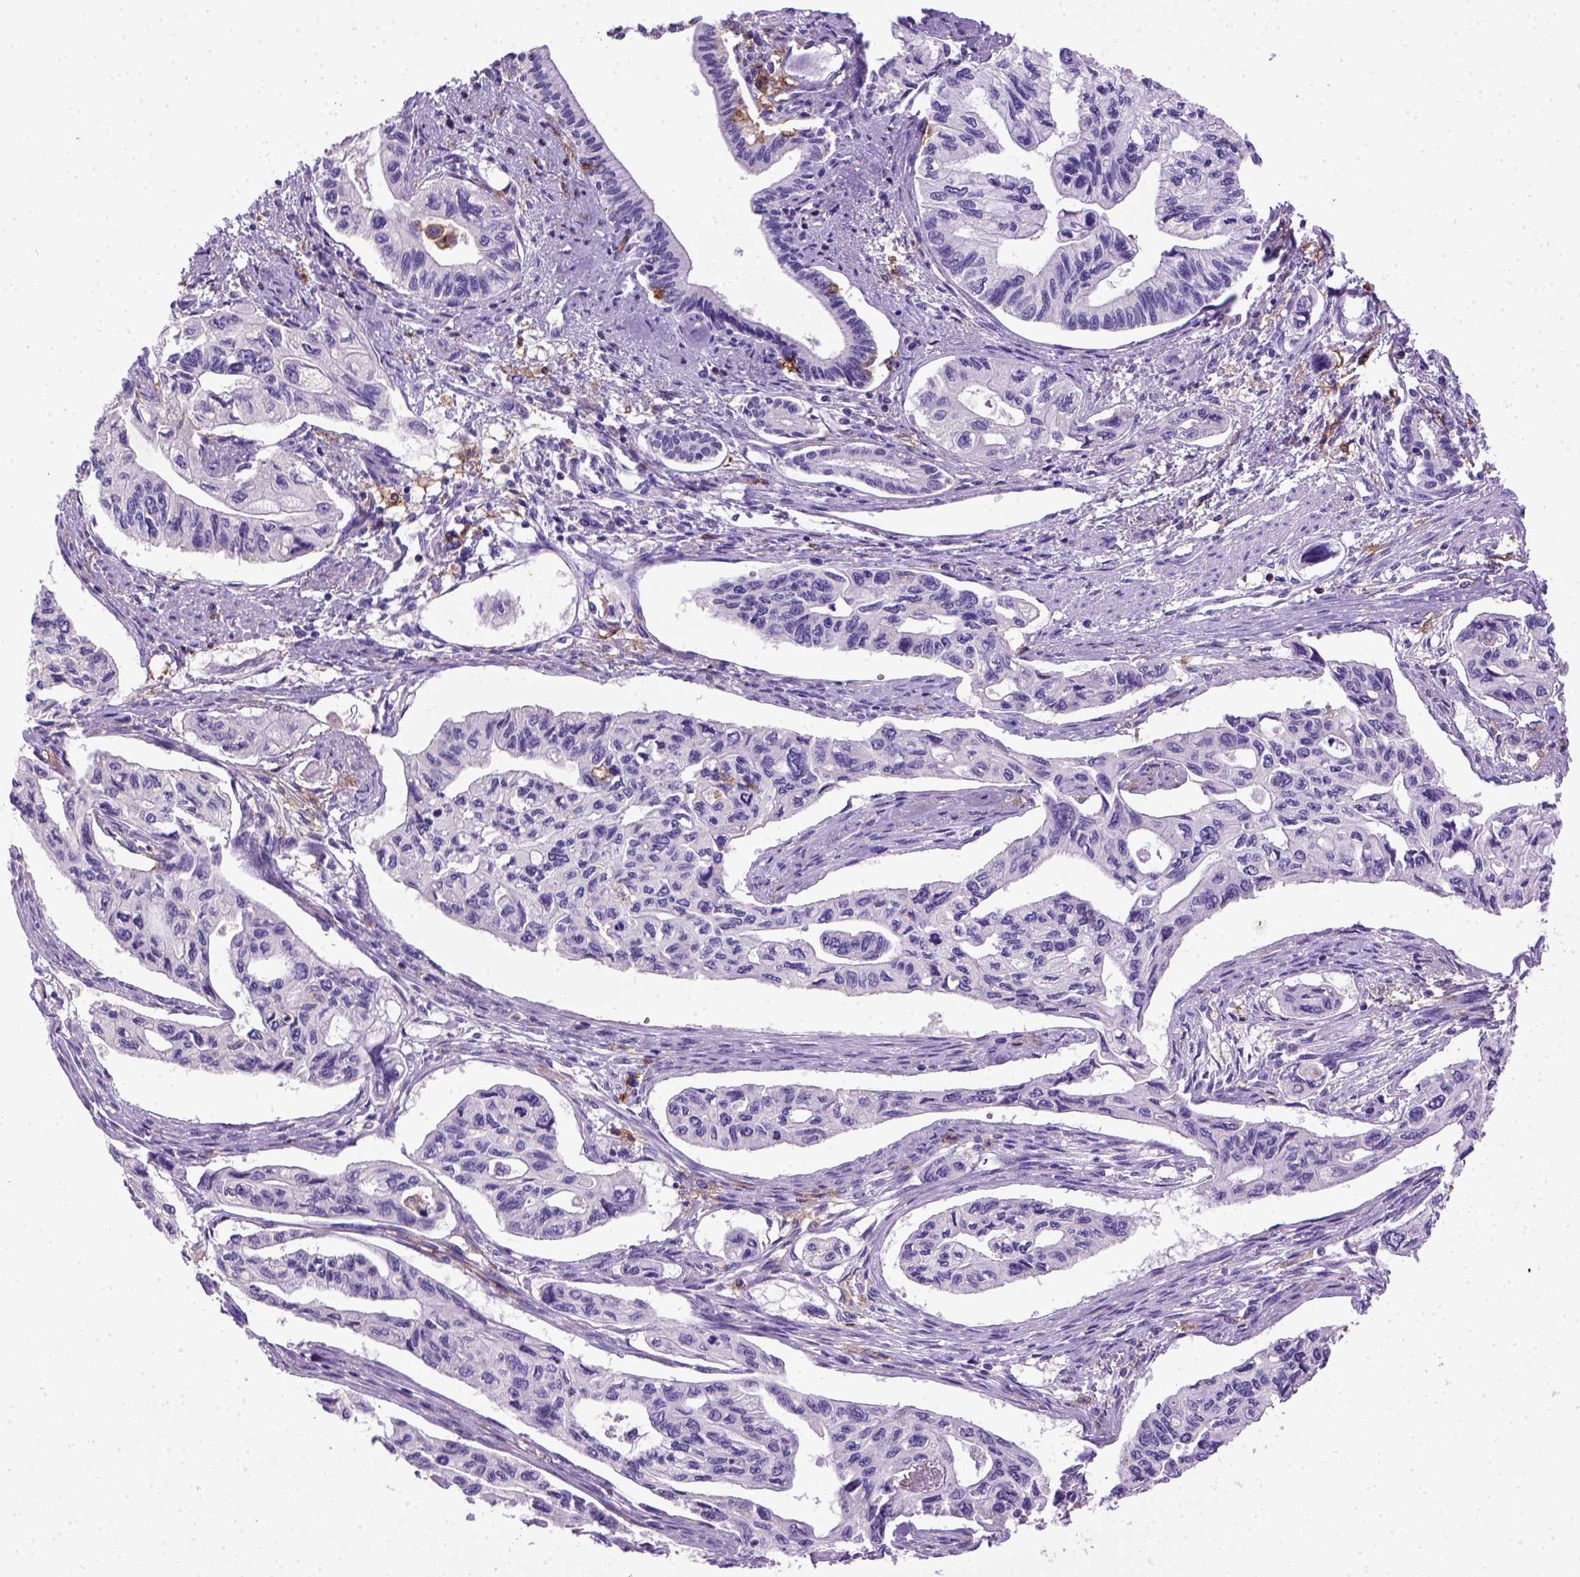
{"staining": {"intensity": "negative", "quantity": "none", "location": "none"}, "tissue": "pancreatic cancer", "cell_type": "Tumor cells", "image_type": "cancer", "snomed": [{"axis": "morphology", "description": "Adenocarcinoma, NOS"}, {"axis": "topography", "description": "Pancreas"}], "caption": "An image of pancreatic adenocarcinoma stained for a protein displays no brown staining in tumor cells.", "gene": "ITGAX", "patient": {"sex": "female", "age": 76}}